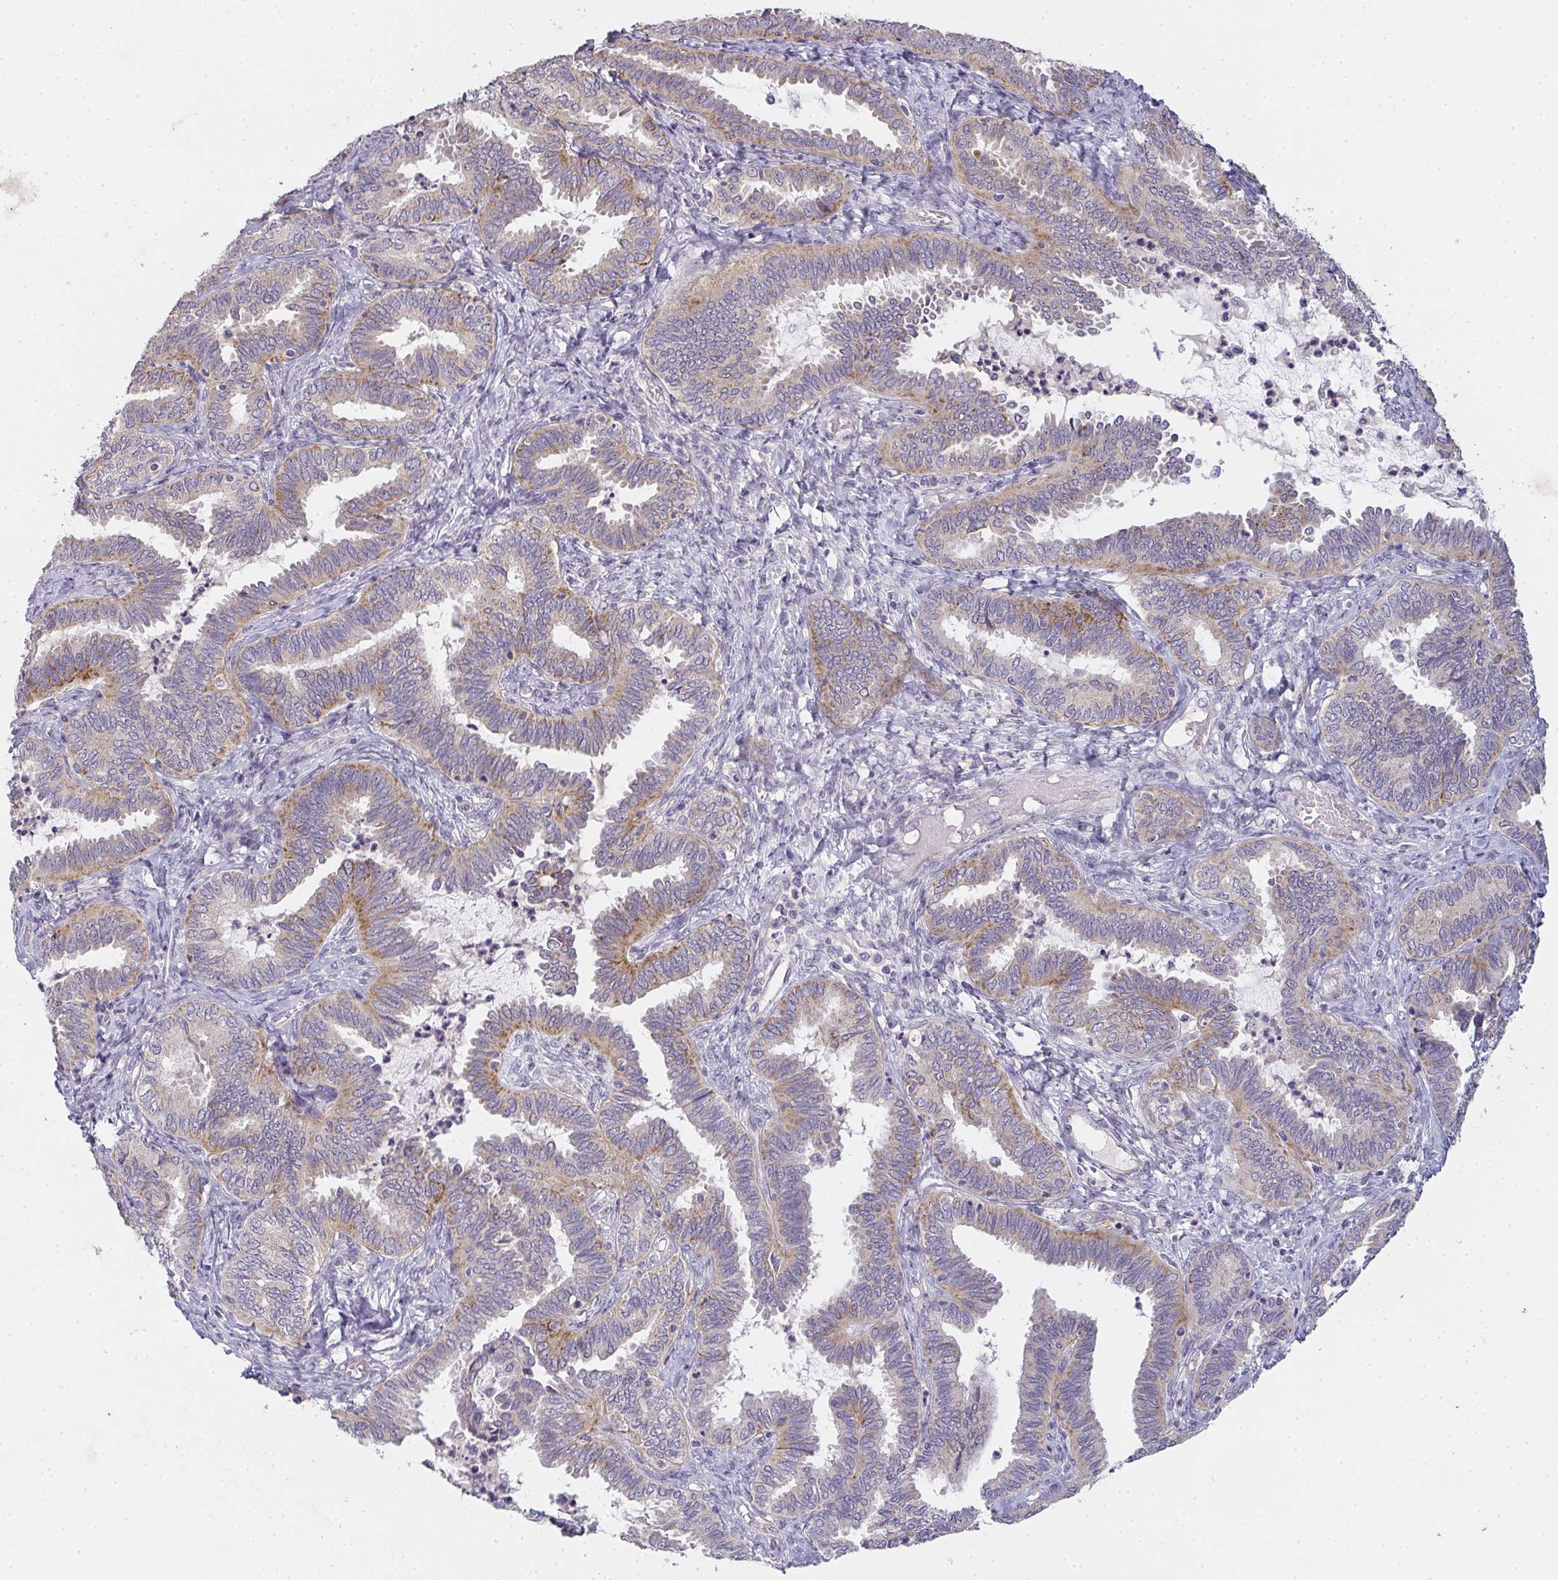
{"staining": {"intensity": "moderate", "quantity": "<25%", "location": "cytoplasmic/membranous"}, "tissue": "ovarian cancer", "cell_type": "Tumor cells", "image_type": "cancer", "snomed": [{"axis": "morphology", "description": "Carcinoma, endometroid"}, {"axis": "topography", "description": "Ovary"}], "caption": "Tumor cells show low levels of moderate cytoplasmic/membranous positivity in approximately <25% of cells in ovarian endometroid carcinoma.", "gene": "TMEM219", "patient": {"sex": "female", "age": 70}}